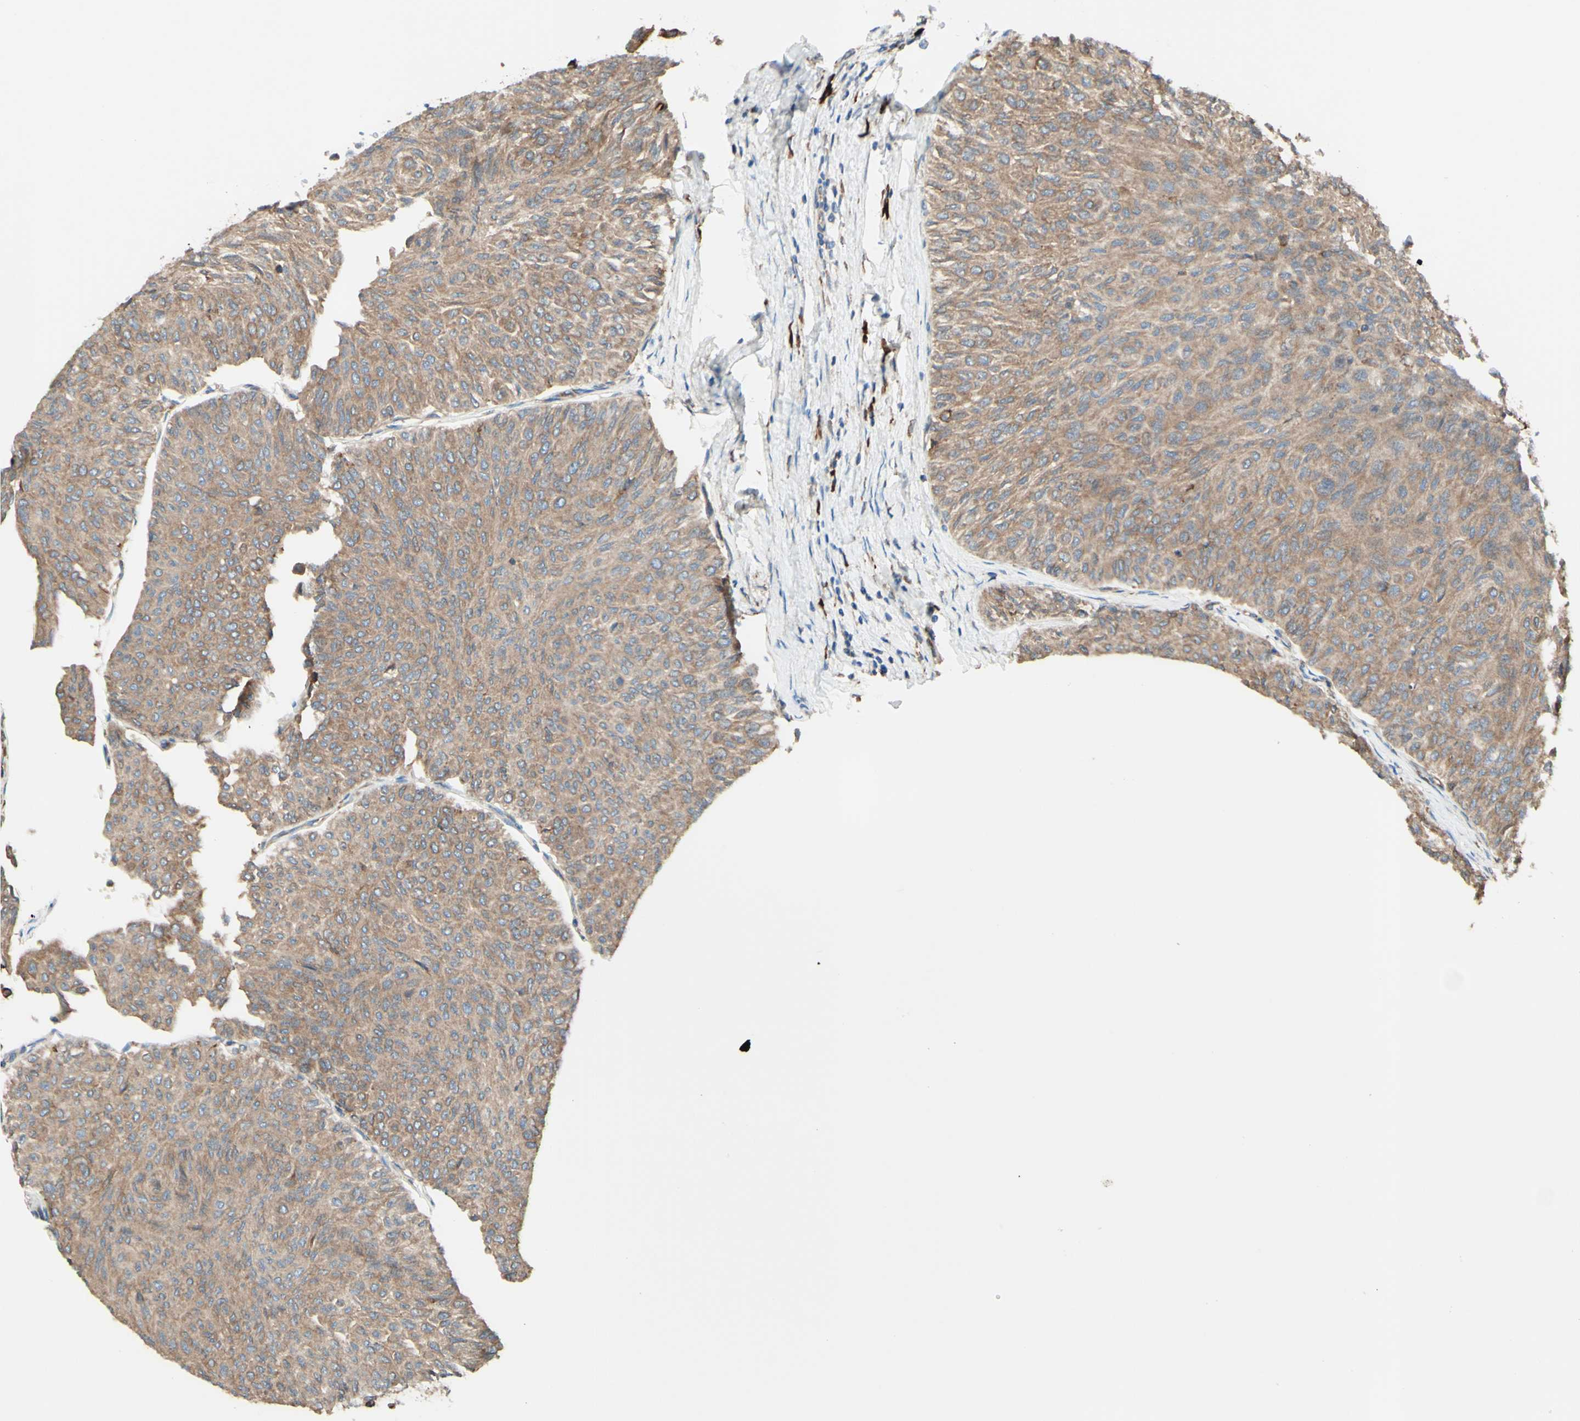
{"staining": {"intensity": "moderate", "quantity": ">75%", "location": "cytoplasmic/membranous"}, "tissue": "urothelial cancer", "cell_type": "Tumor cells", "image_type": "cancer", "snomed": [{"axis": "morphology", "description": "Urothelial carcinoma, Low grade"}, {"axis": "topography", "description": "Urinary bladder"}], "caption": "Moderate cytoplasmic/membranous expression is identified in approximately >75% of tumor cells in low-grade urothelial carcinoma.", "gene": "DNAJB11", "patient": {"sex": "male", "age": 78}}